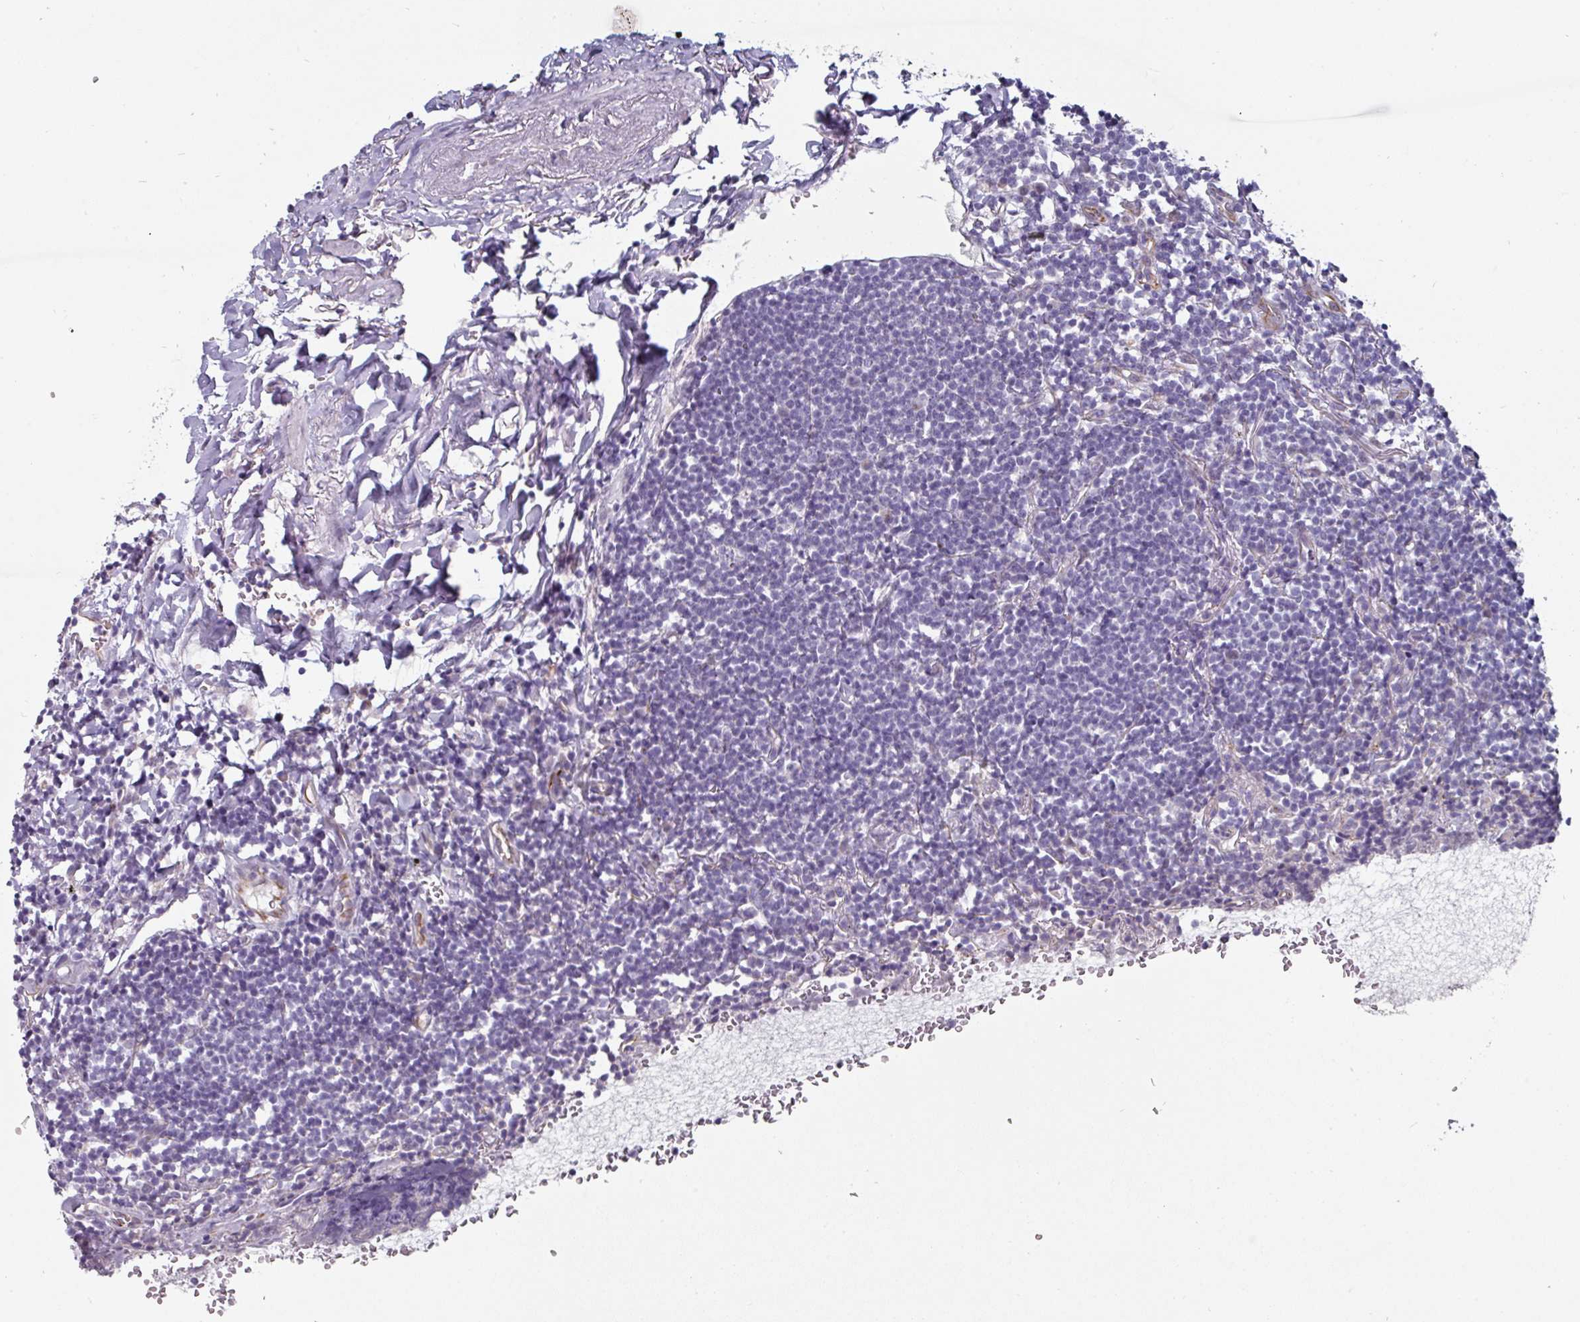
{"staining": {"intensity": "negative", "quantity": "none", "location": "none"}, "tissue": "lymphoma", "cell_type": "Tumor cells", "image_type": "cancer", "snomed": [{"axis": "morphology", "description": "Malignant lymphoma, non-Hodgkin's type, Low grade"}, {"axis": "topography", "description": "Lung"}], "caption": "High magnification brightfield microscopy of malignant lymphoma, non-Hodgkin's type (low-grade) stained with DAB (3,3'-diaminobenzidine) (brown) and counterstained with hematoxylin (blue): tumor cells show no significant expression.", "gene": "EYA3", "patient": {"sex": "female", "age": 71}}